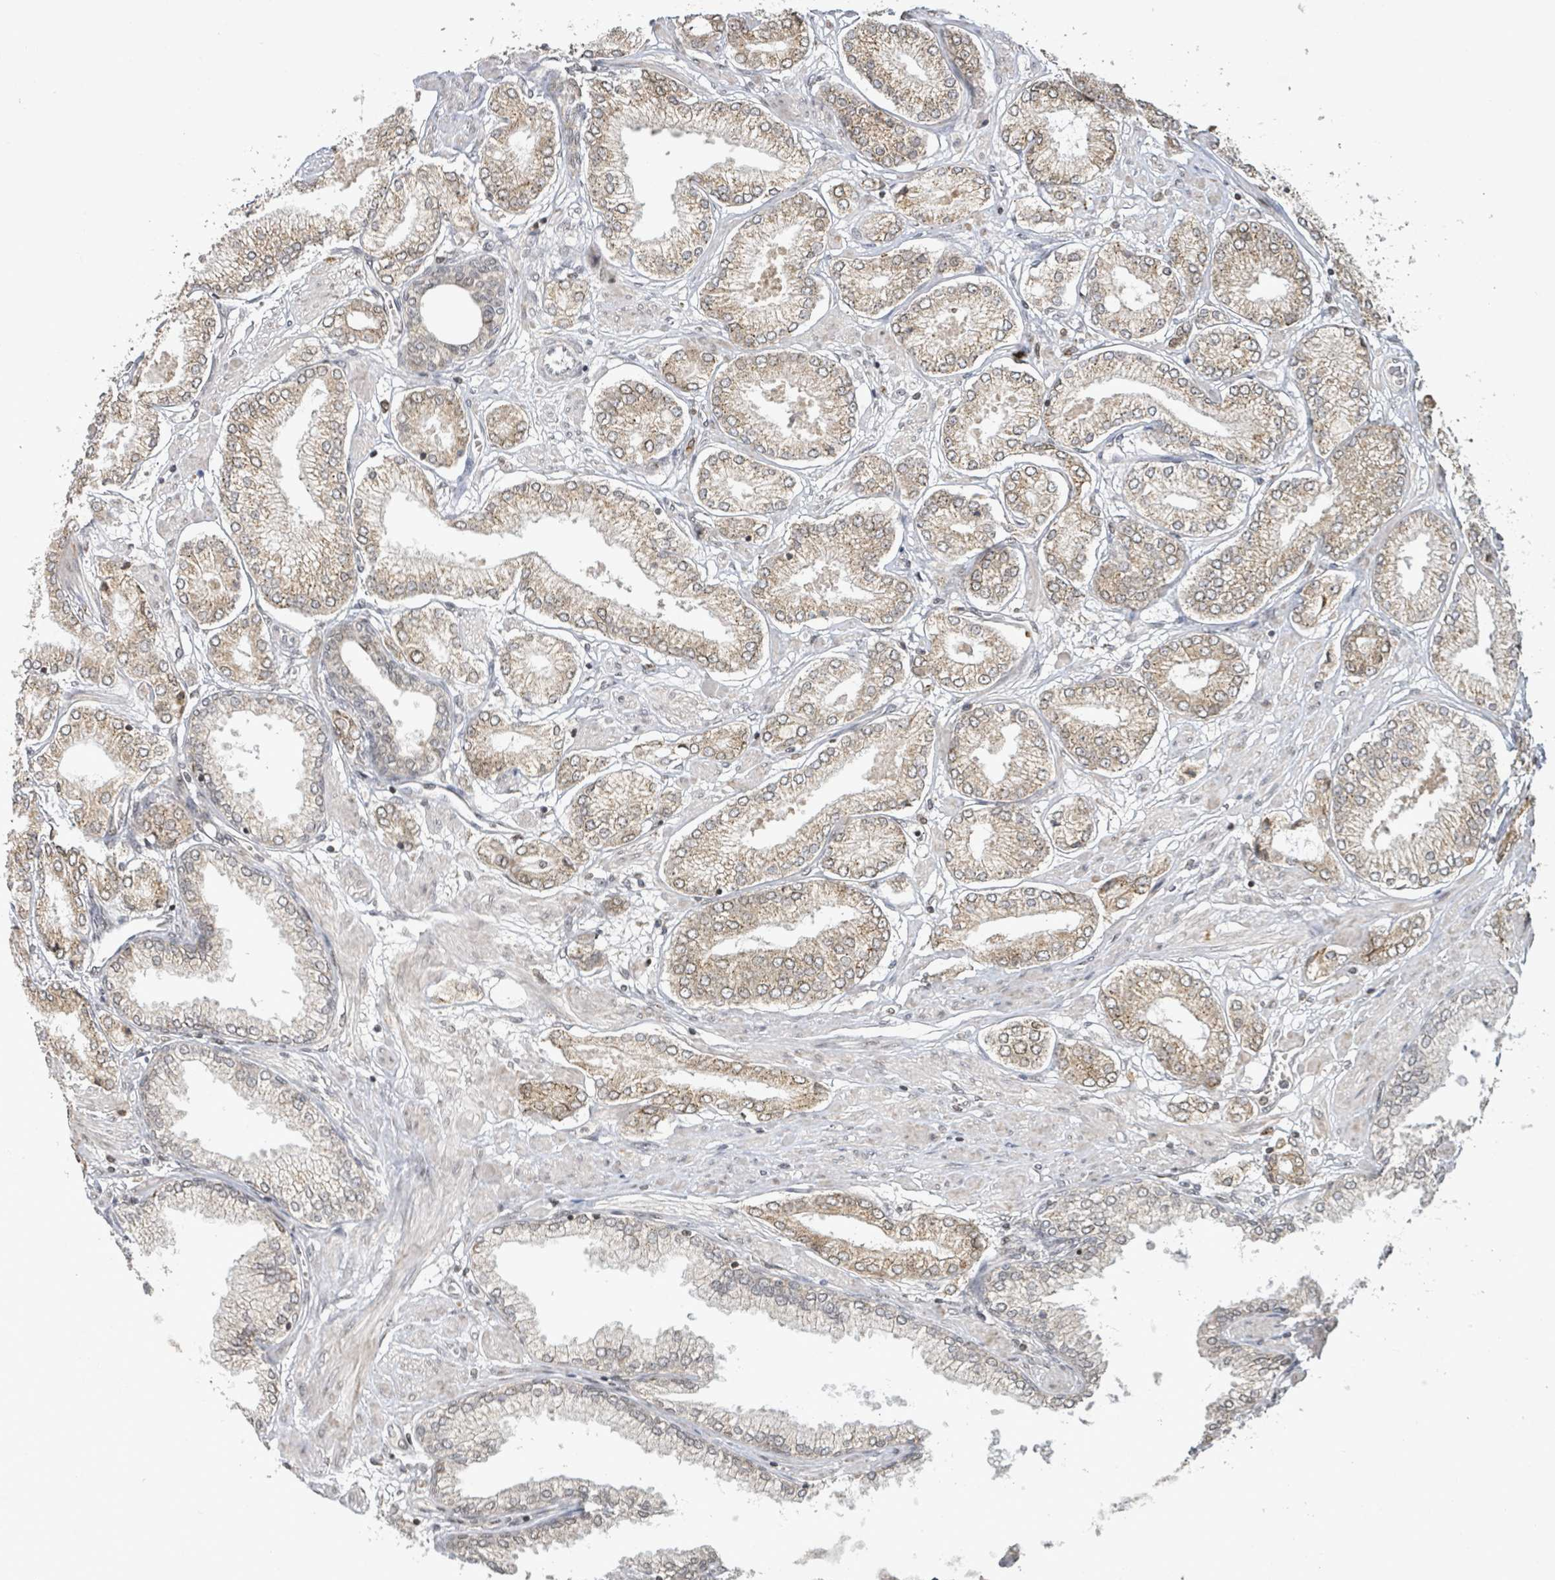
{"staining": {"intensity": "weak", "quantity": ">75%", "location": "cytoplasmic/membranous"}, "tissue": "prostate cancer", "cell_type": "Tumor cells", "image_type": "cancer", "snomed": [{"axis": "morphology", "description": "Adenocarcinoma, High grade"}, {"axis": "topography", "description": "Prostate and seminal vesicle, NOS"}], "caption": "Brown immunohistochemical staining in human prostate high-grade adenocarcinoma exhibits weak cytoplasmic/membranous staining in about >75% of tumor cells.", "gene": "SBF2", "patient": {"sex": "male", "age": 64}}